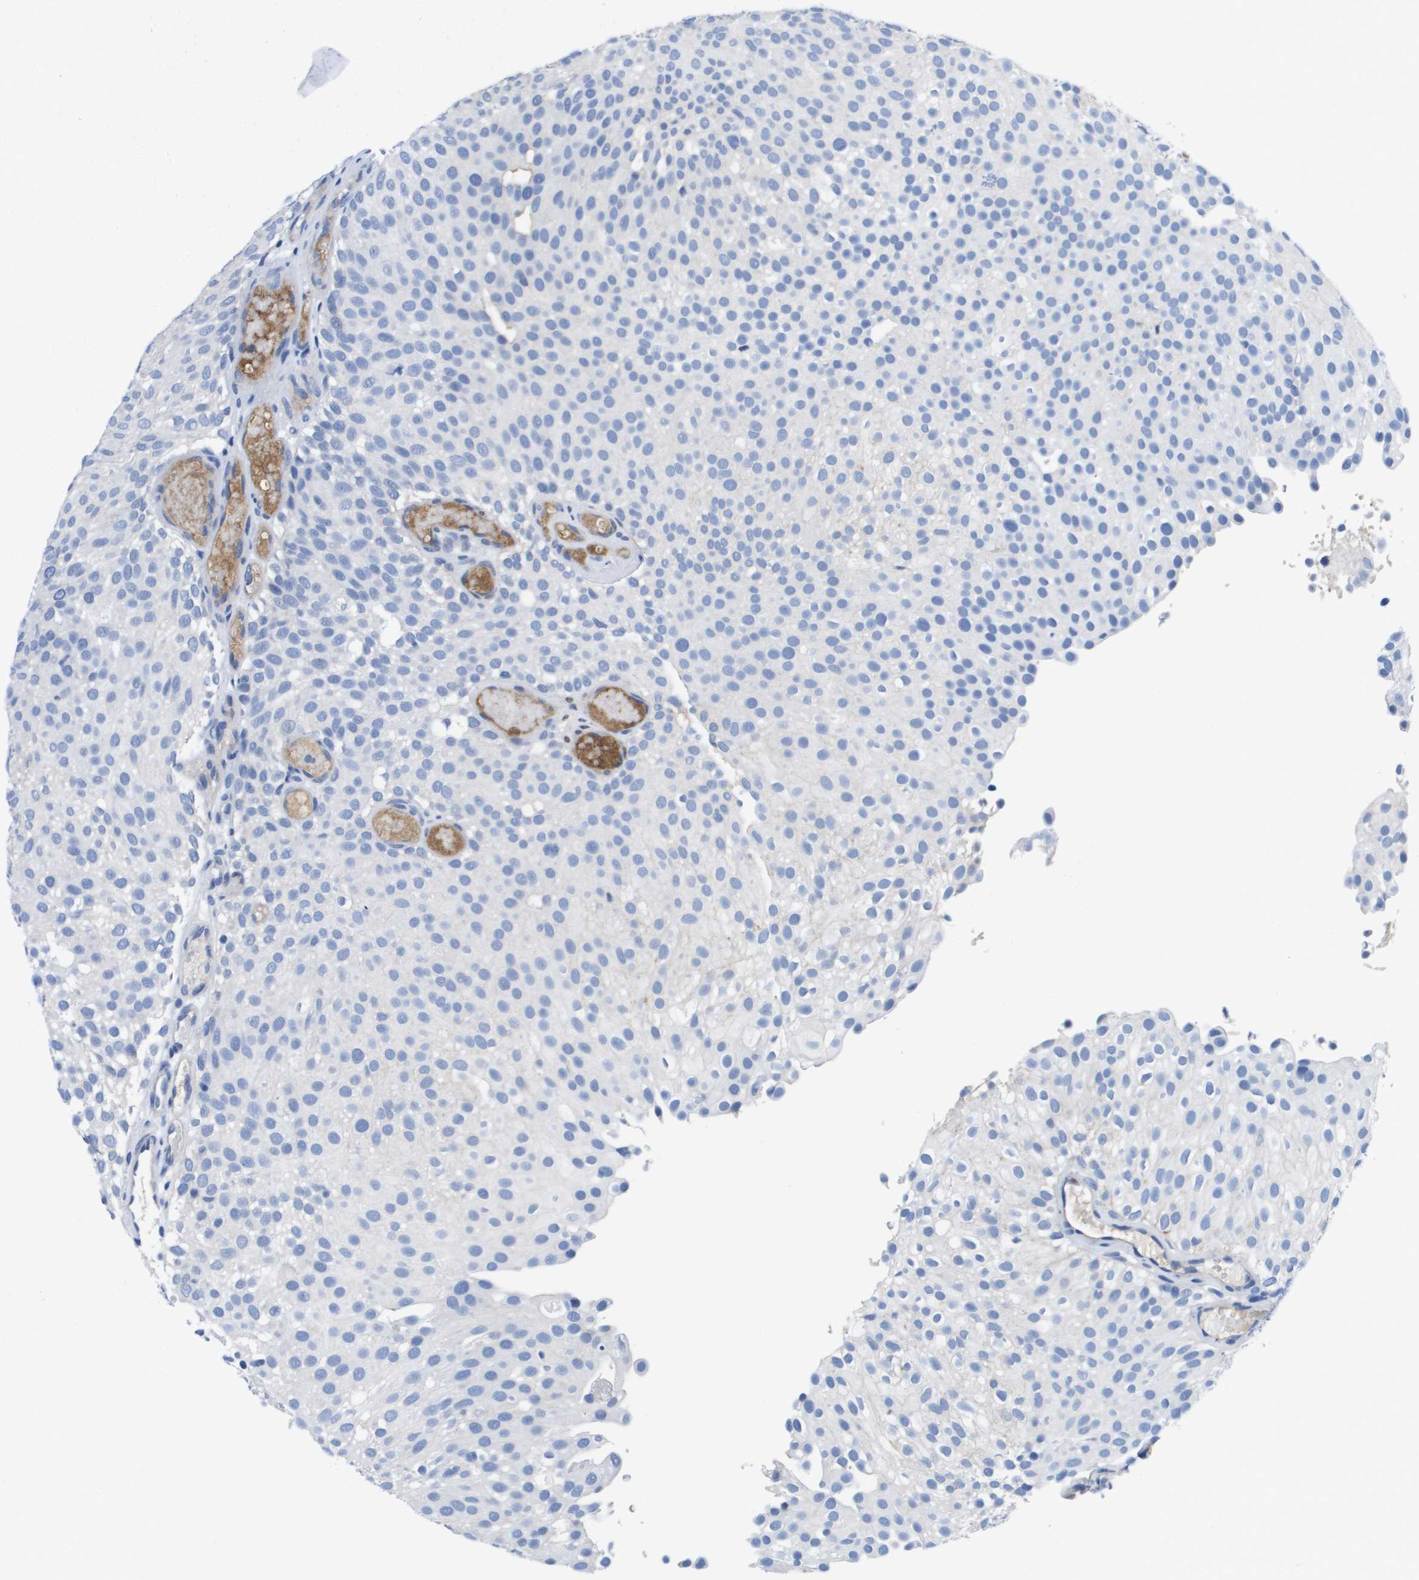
{"staining": {"intensity": "negative", "quantity": "none", "location": "none"}, "tissue": "urothelial cancer", "cell_type": "Tumor cells", "image_type": "cancer", "snomed": [{"axis": "morphology", "description": "Urothelial carcinoma, Low grade"}, {"axis": "topography", "description": "Urinary bladder"}], "caption": "Urothelial cancer was stained to show a protein in brown. There is no significant positivity in tumor cells.", "gene": "APOA1", "patient": {"sex": "female", "age": 75}}